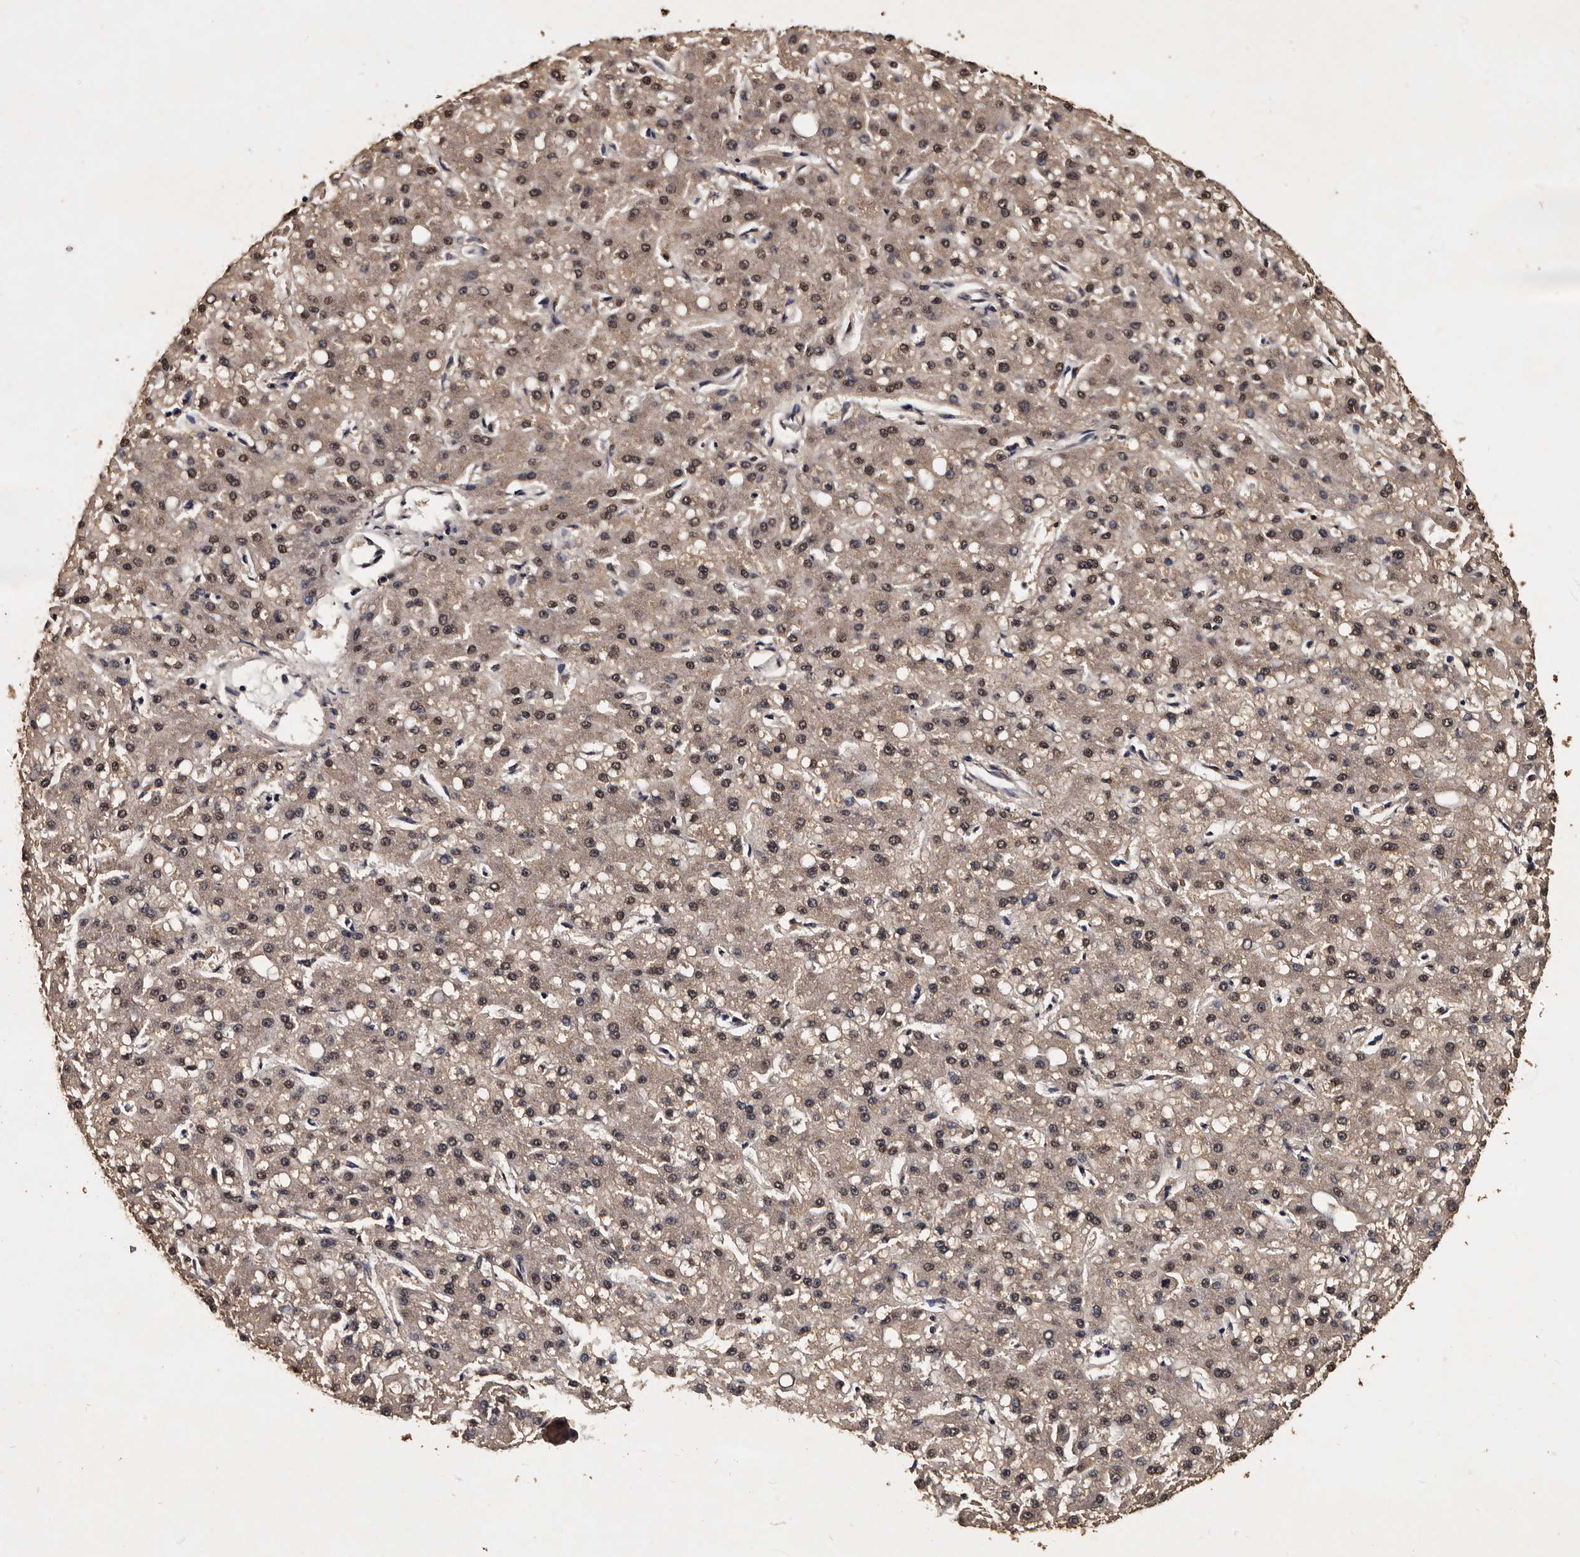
{"staining": {"intensity": "moderate", "quantity": ">75%", "location": "cytoplasmic/membranous,nuclear"}, "tissue": "liver cancer", "cell_type": "Tumor cells", "image_type": "cancer", "snomed": [{"axis": "morphology", "description": "Carcinoma, Hepatocellular, NOS"}, {"axis": "topography", "description": "Liver"}], "caption": "Human liver cancer stained with a protein marker displays moderate staining in tumor cells.", "gene": "PARS2", "patient": {"sex": "male", "age": 67}}